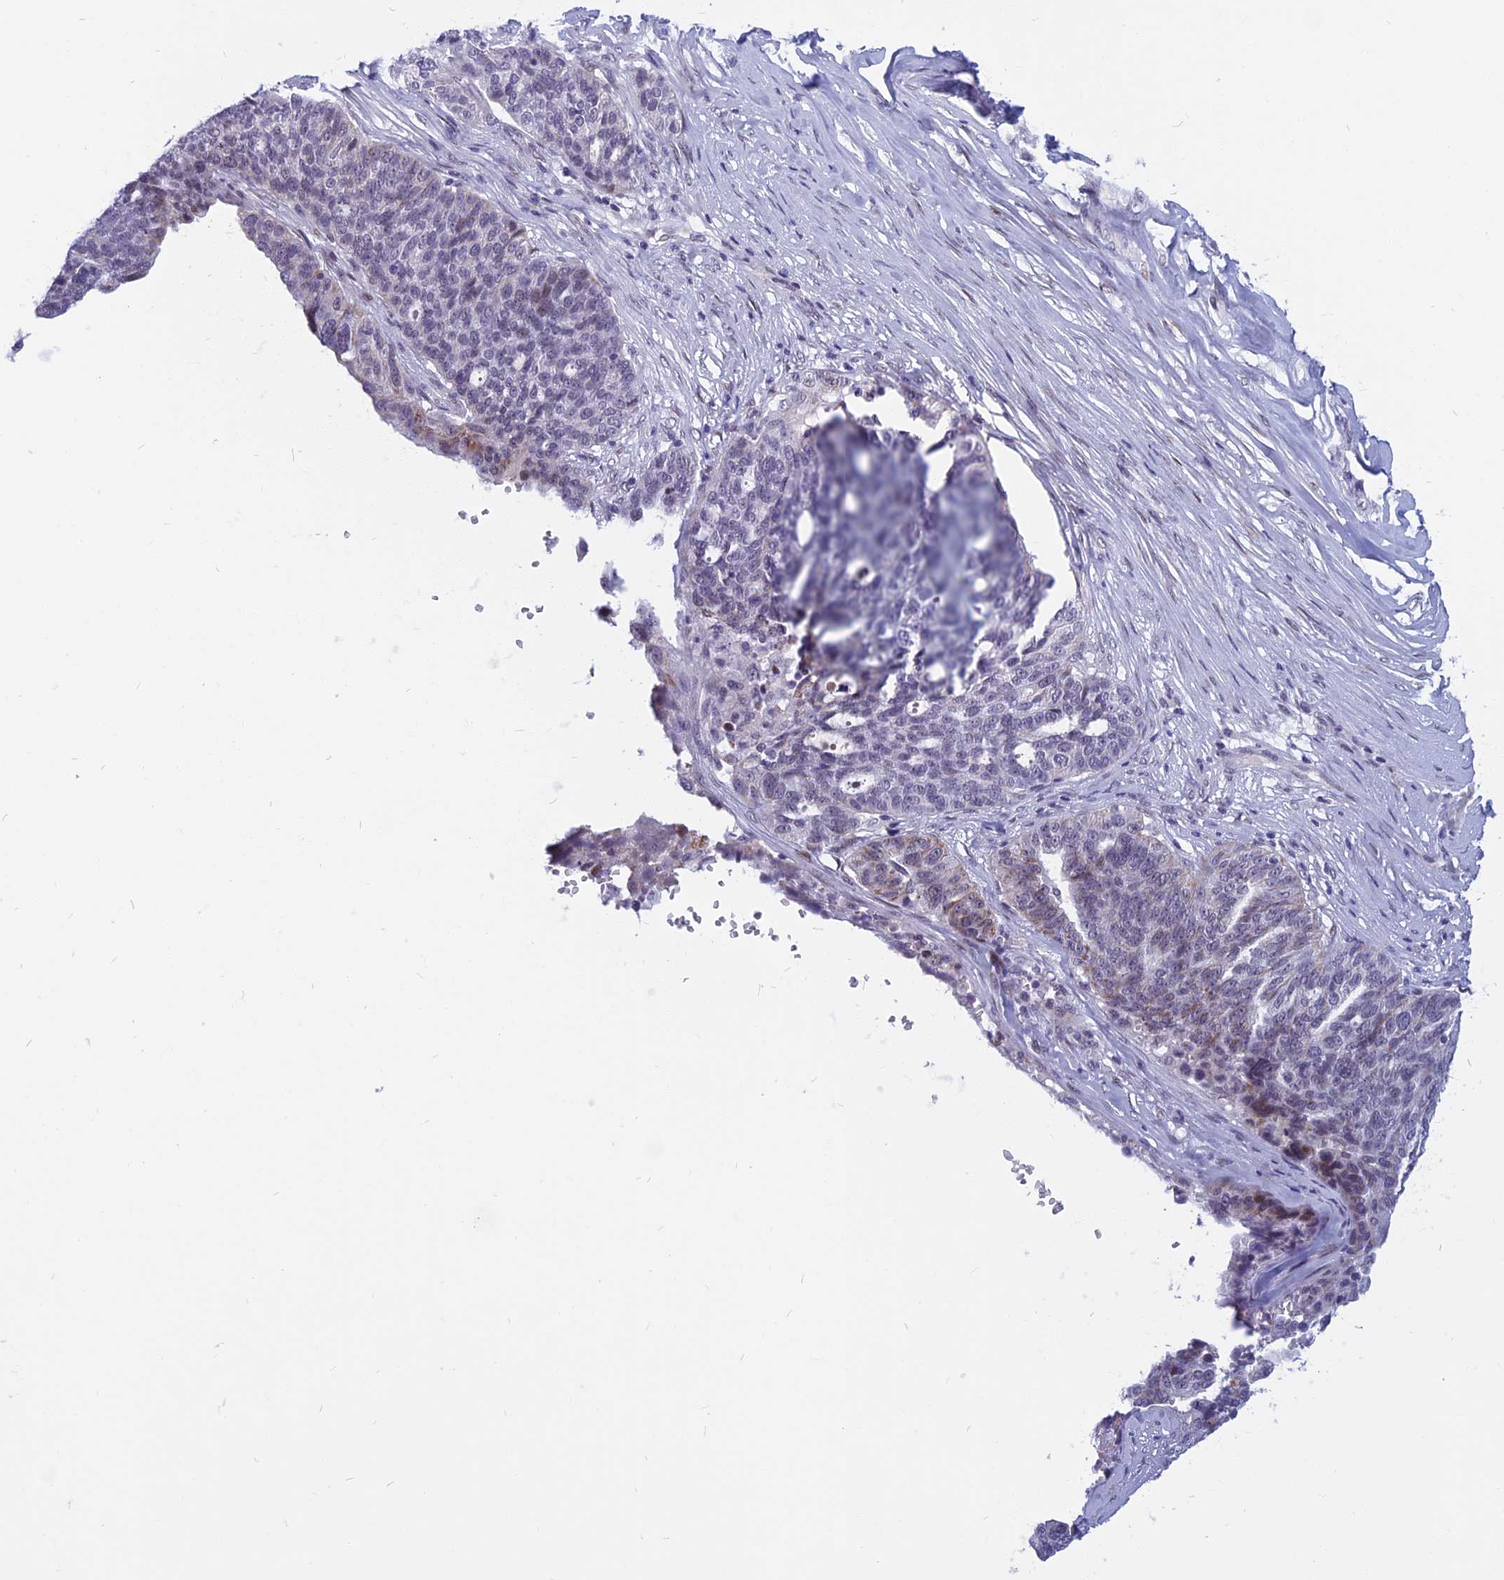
{"staining": {"intensity": "negative", "quantity": "none", "location": "none"}, "tissue": "ovarian cancer", "cell_type": "Tumor cells", "image_type": "cancer", "snomed": [{"axis": "morphology", "description": "Cystadenocarcinoma, serous, NOS"}, {"axis": "topography", "description": "Ovary"}], "caption": "High magnification brightfield microscopy of ovarian serous cystadenocarcinoma stained with DAB (3,3'-diaminobenzidine) (brown) and counterstained with hematoxylin (blue): tumor cells show no significant positivity.", "gene": "CDC7", "patient": {"sex": "female", "age": 59}}